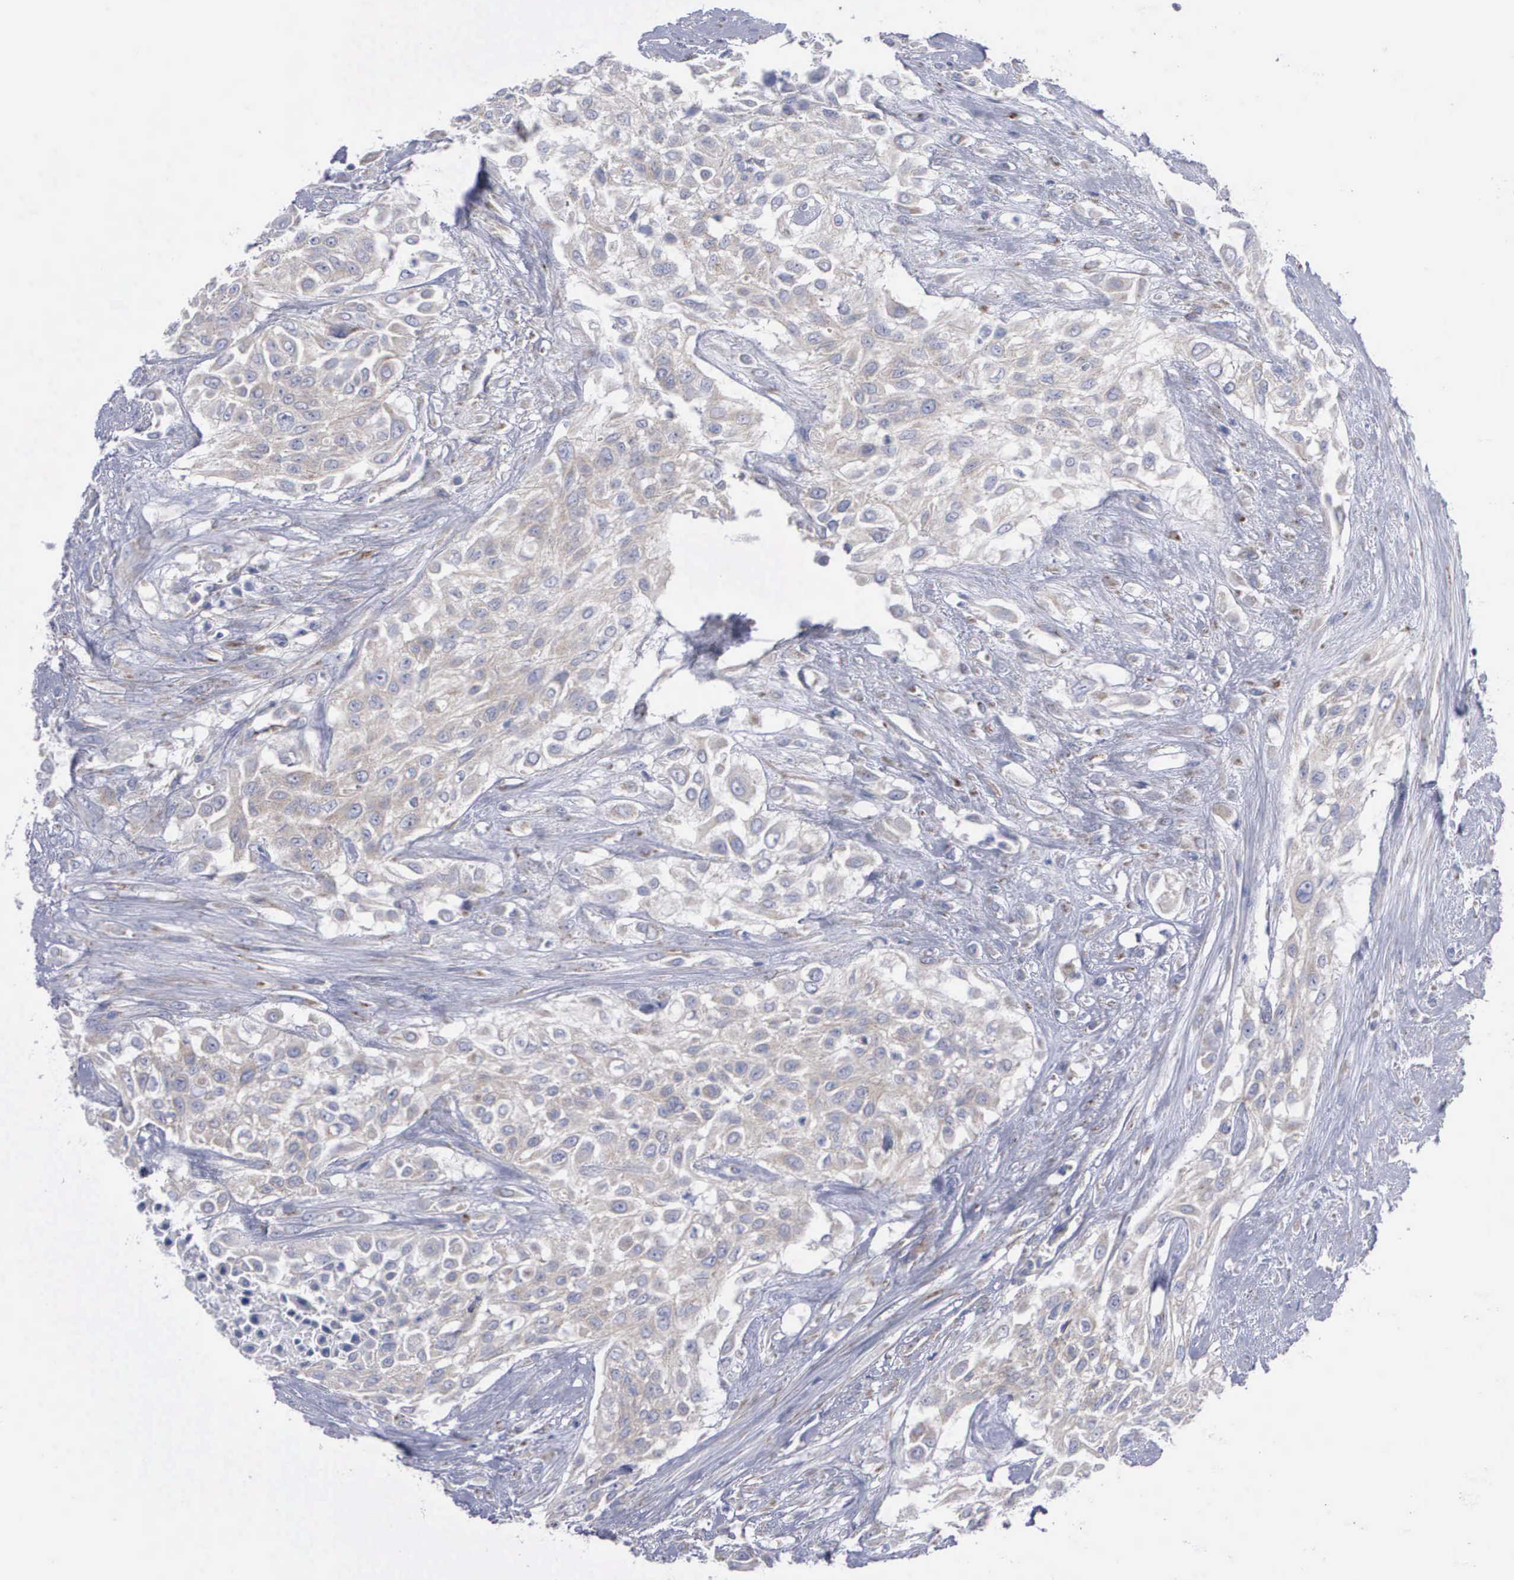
{"staining": {"intensity": "weak", "quantity": "<25%", "location": "cytoplasmic/membranous"}, "tissue": "urothelial cancer", "cell_type": "Tumor cells", "image_type": "cancer", "snomed": [{"axis": "morphology", "description": "Urothelial carcinoma, High grade"}, {"axis": "topography", "description": "Urinary bladder"}], "caption": "DAB immunohistochemical staining of human urothelial carcinoma (high-grade) exhibits no significant staining in tumor cells.", "gene": "APOOL", "patient": {"sex": "male", "age": 57}}